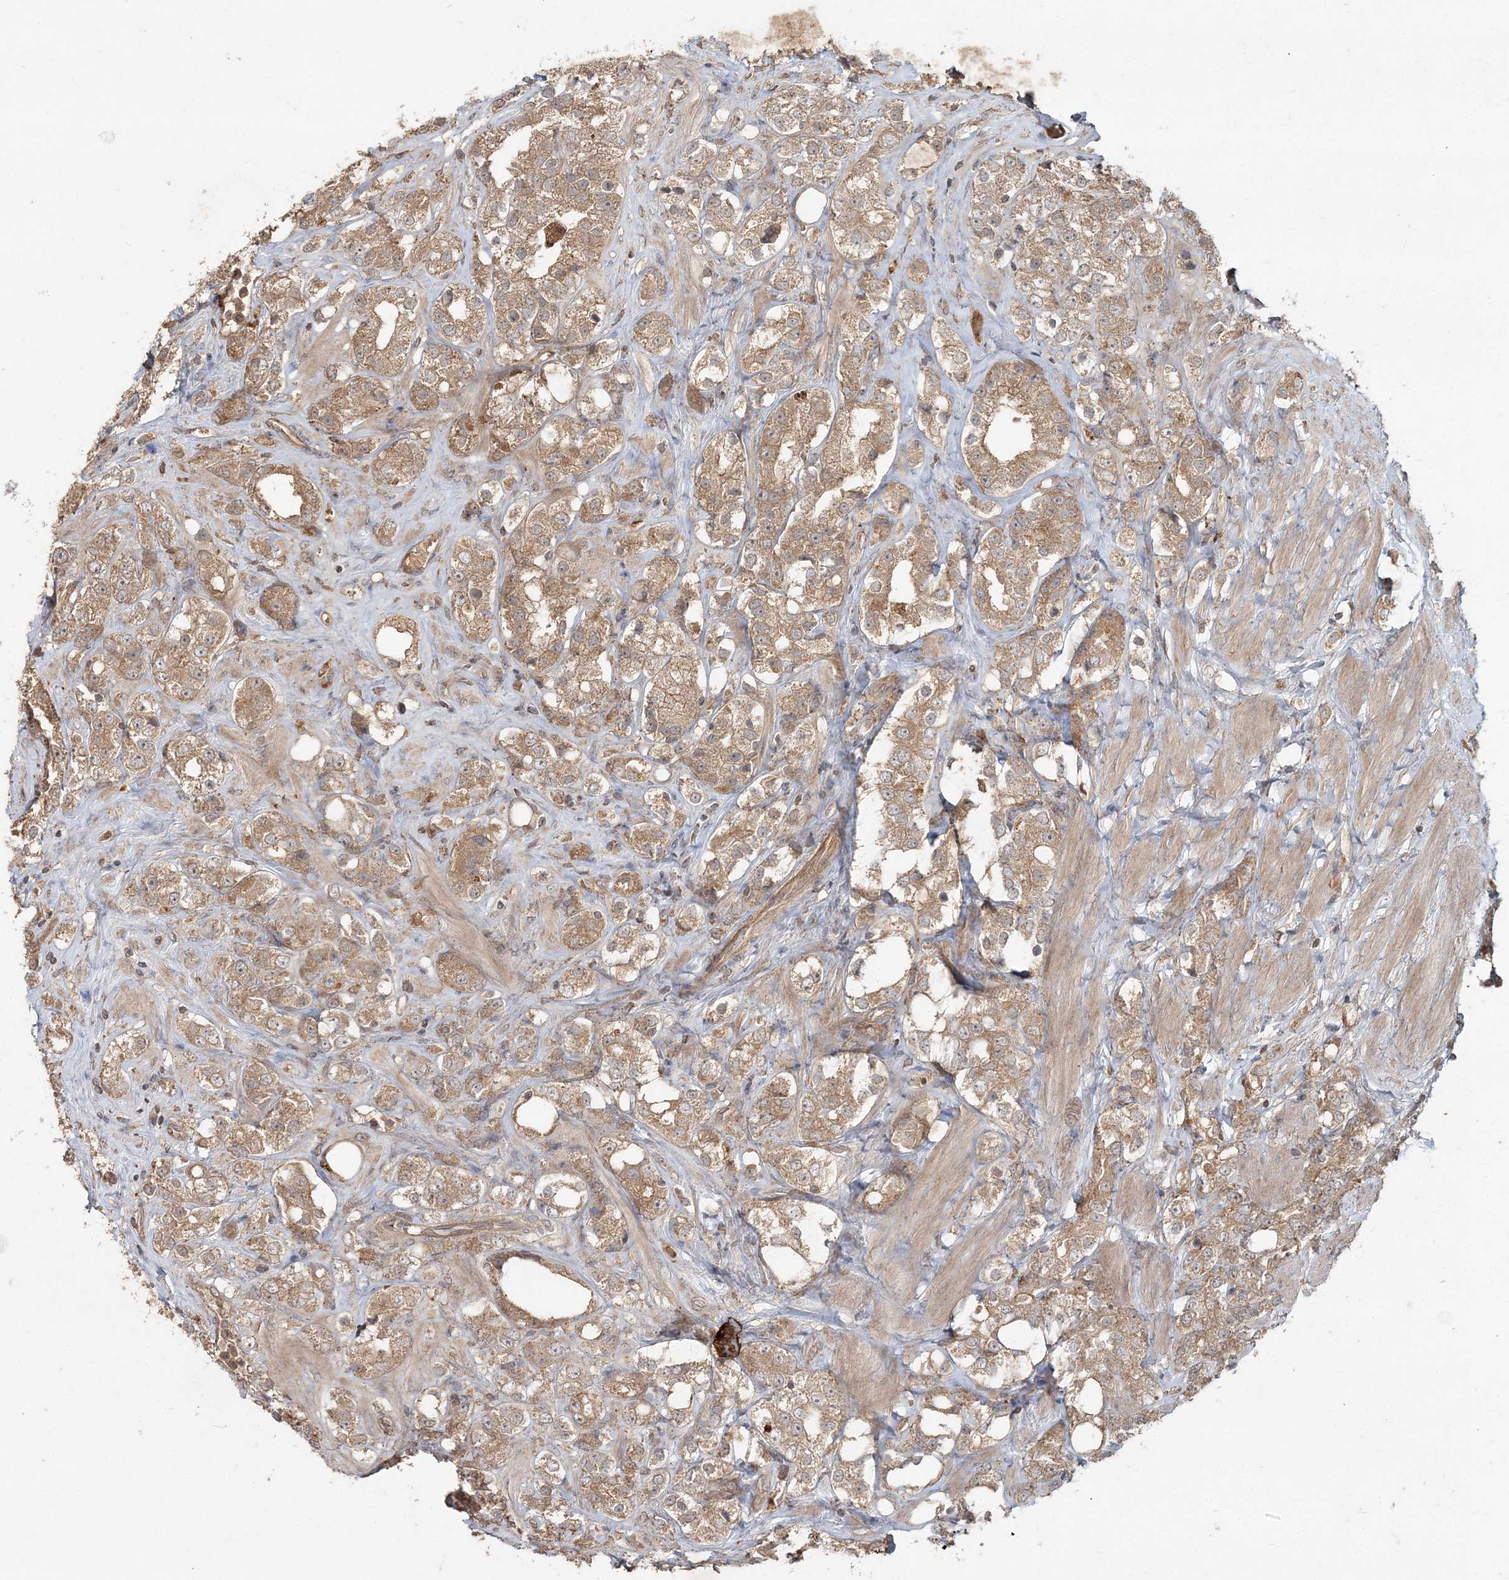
{"staining": {"intensity": "moderate", "quantity": ">75%", "location": "cytoplasmic/membranous"}, "tissue": "prostate cancer", "cell_type": "Tumor cells", "image_type": "cancer", "snomed": [{"axis": "morphology", "description": "Adenocarcinoma, NOS"}, {"axis": "topography", "description": "Prostate"}], "caption": "About >75% of tumor cells in human adenocarcinoma (prostate) reveal moderate cytoplasmic/membranous protein expression as visualized by brown immunohistochemical staining.", "gene": "SPRY1", "patient": {"sex": "male", "age": 79}}